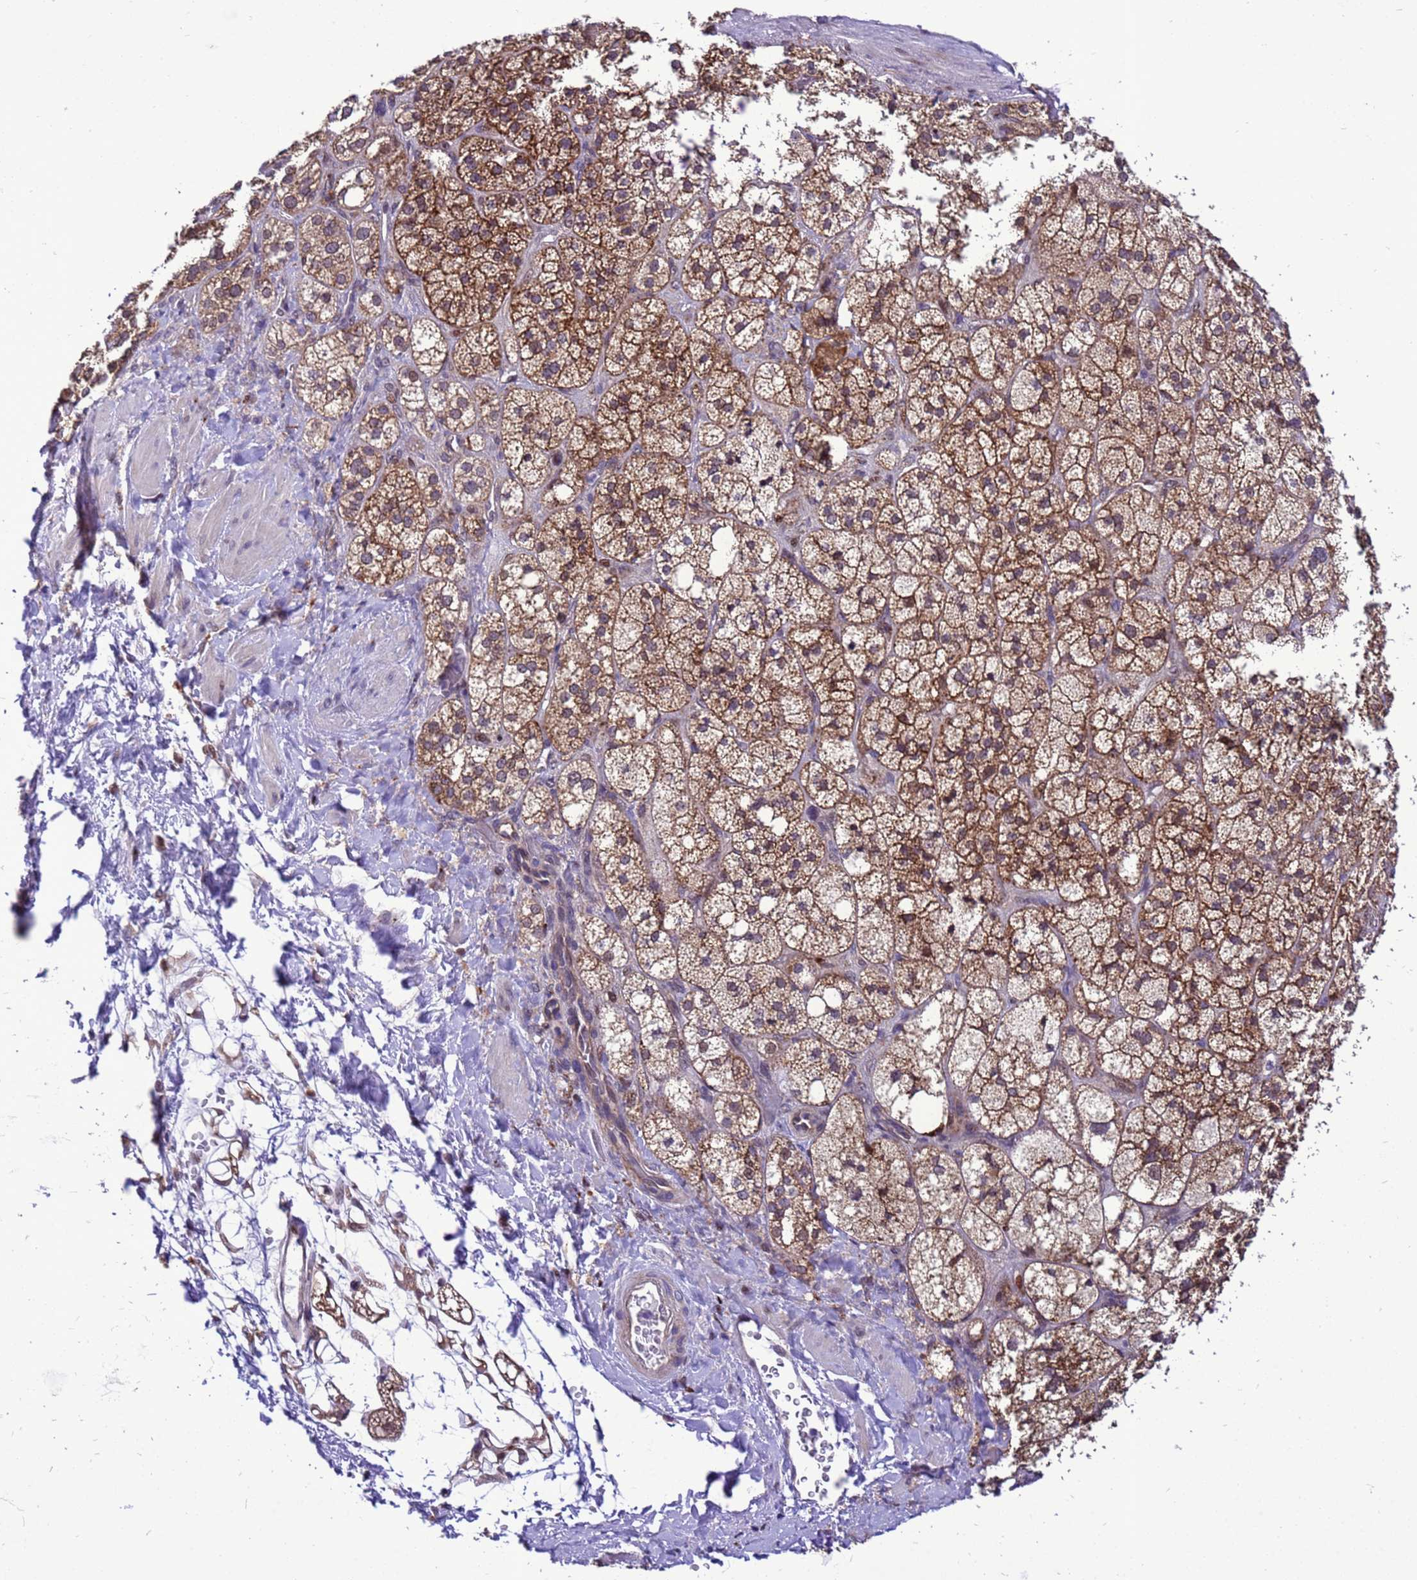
{"staining": {"intensity": "moderate", "quantity": ">75%", "location": "cytoplasmic/membranous"}, "tissue": "adrenal gland", "cell_type": "Glandular cells", "image_type": "normal", "snomed": [{"axis": "morphology", "description": "Normal tissue, NOS"}, {"axis": "topography", "description": "Adrenal gland"}], "caption": "Adrenal gland stained for a protein displays moderate cytoplasmic/membranous positivity in glandular cells. (brown staining indicates protein expression, while blue staining denotes nuclei).", "gene": "RASD1", "patient": {"sex": "male", "age": 61}}